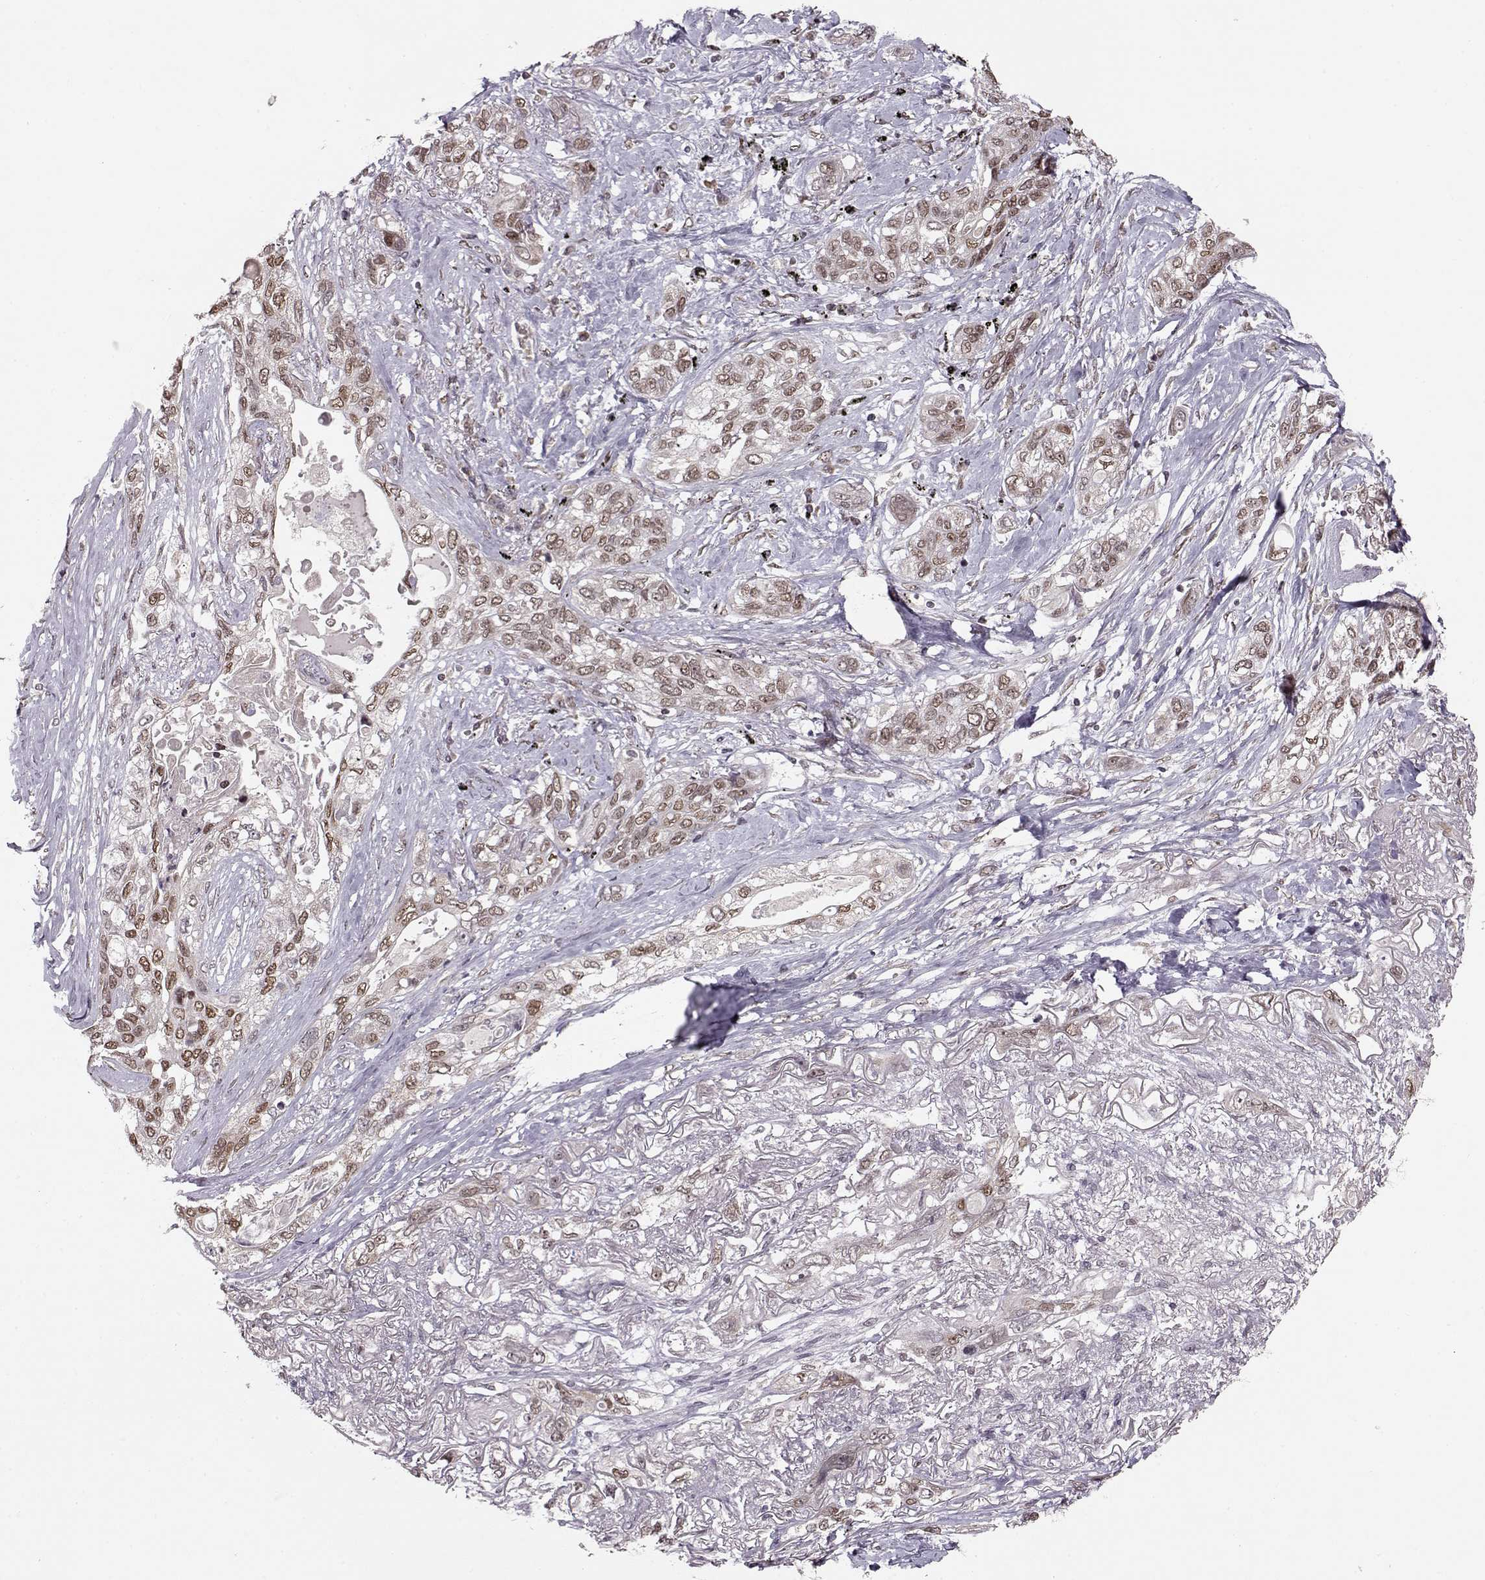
{"staining": {"intensity": "weak", "quantity": ">75%", "location": "nuclear"}, "tissue": "lung cancer", "cell_type": "Tumor cells", "image_type": "cancer", "snomed": [{"axis": "morphology", "description": "Squamous cell carcinoma, NOS"}, {"axis": "topography", "description": "Lung"}], "caption": "Weak nuclear protein staining is present in about >75% of tumor cells in squamous cell carcinoma (lung).", "gene": "RAI1", "patient": {"sex": "female", "age": 70}}